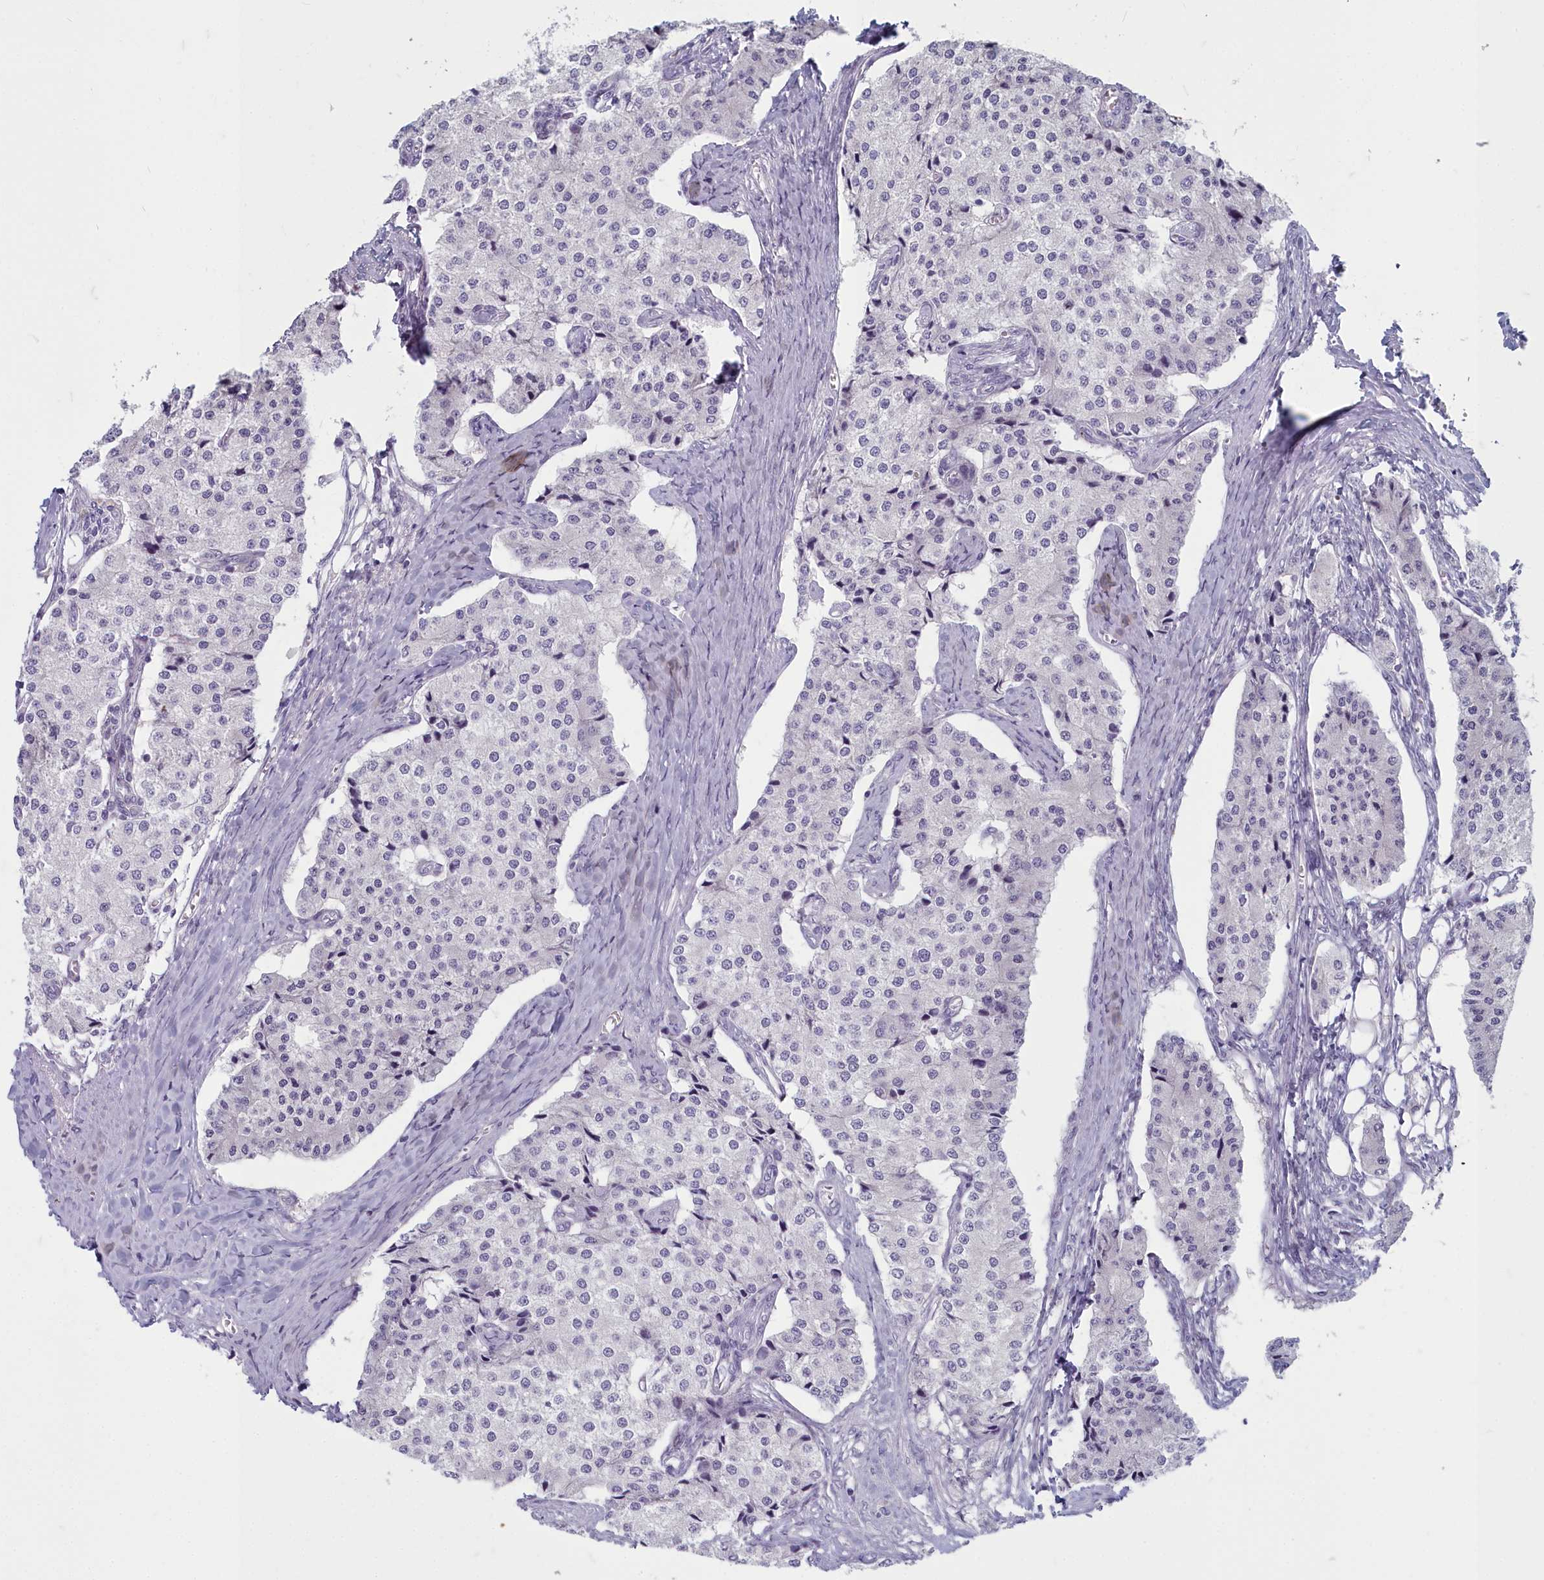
{"staining": {"intensity": "negative", "quantity": "none", "location": "none"}, "tissue": "carcinoid", "cell_type": "Tumor cells", "image_type": "cancer", "snomed": [{"axis": "morphology", "description": "Carcinoid, malignant, NOS"}, {"axis": "topography", "description": "Colon"}], "caption": "Tumor cells are negative for protein expression in human carcinoid.", "gene": "INSYN2A", "patient": {"sex": "female", "age": 52}}